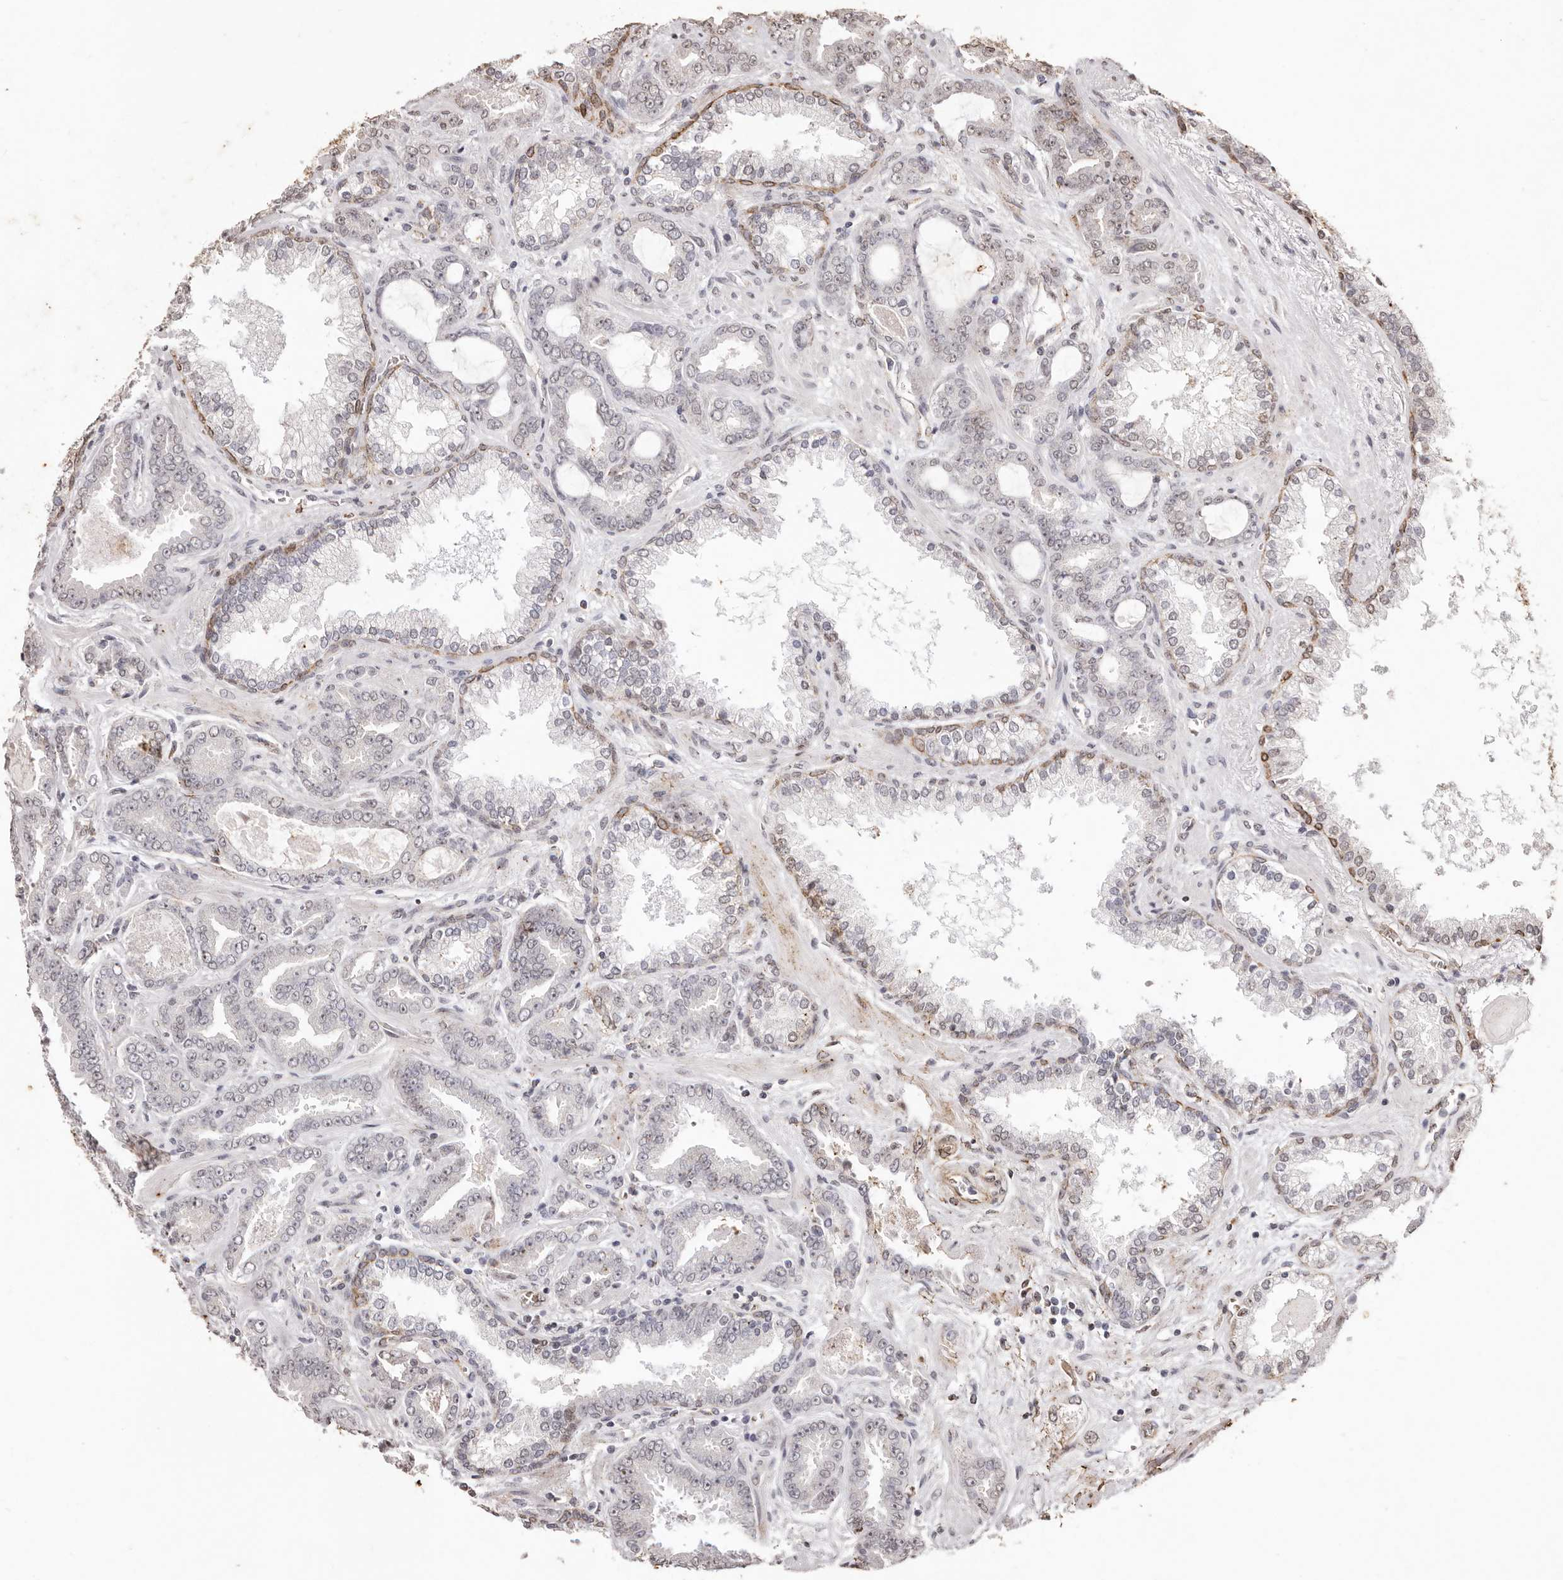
{"staining": {"intensity": "moderate", "quantity": "<25%", "location": "nuclear"}, "tissue": "prostate cancer", "cell_type": "Tumor cells", "image_type": "cancer", "snomed": [{"axis": "morphology", "description": "Adenocarcinoma, Low grade"}, {"axis": "topography", "description": "Prostate"}], "caption": "Adenocarcinoma (low-grade) (prostate) stained with a protein marker displays moderate staining in tumor cells.", "gene": "RPS6KA5", "patient": {"sex": "male", "age": 60}}